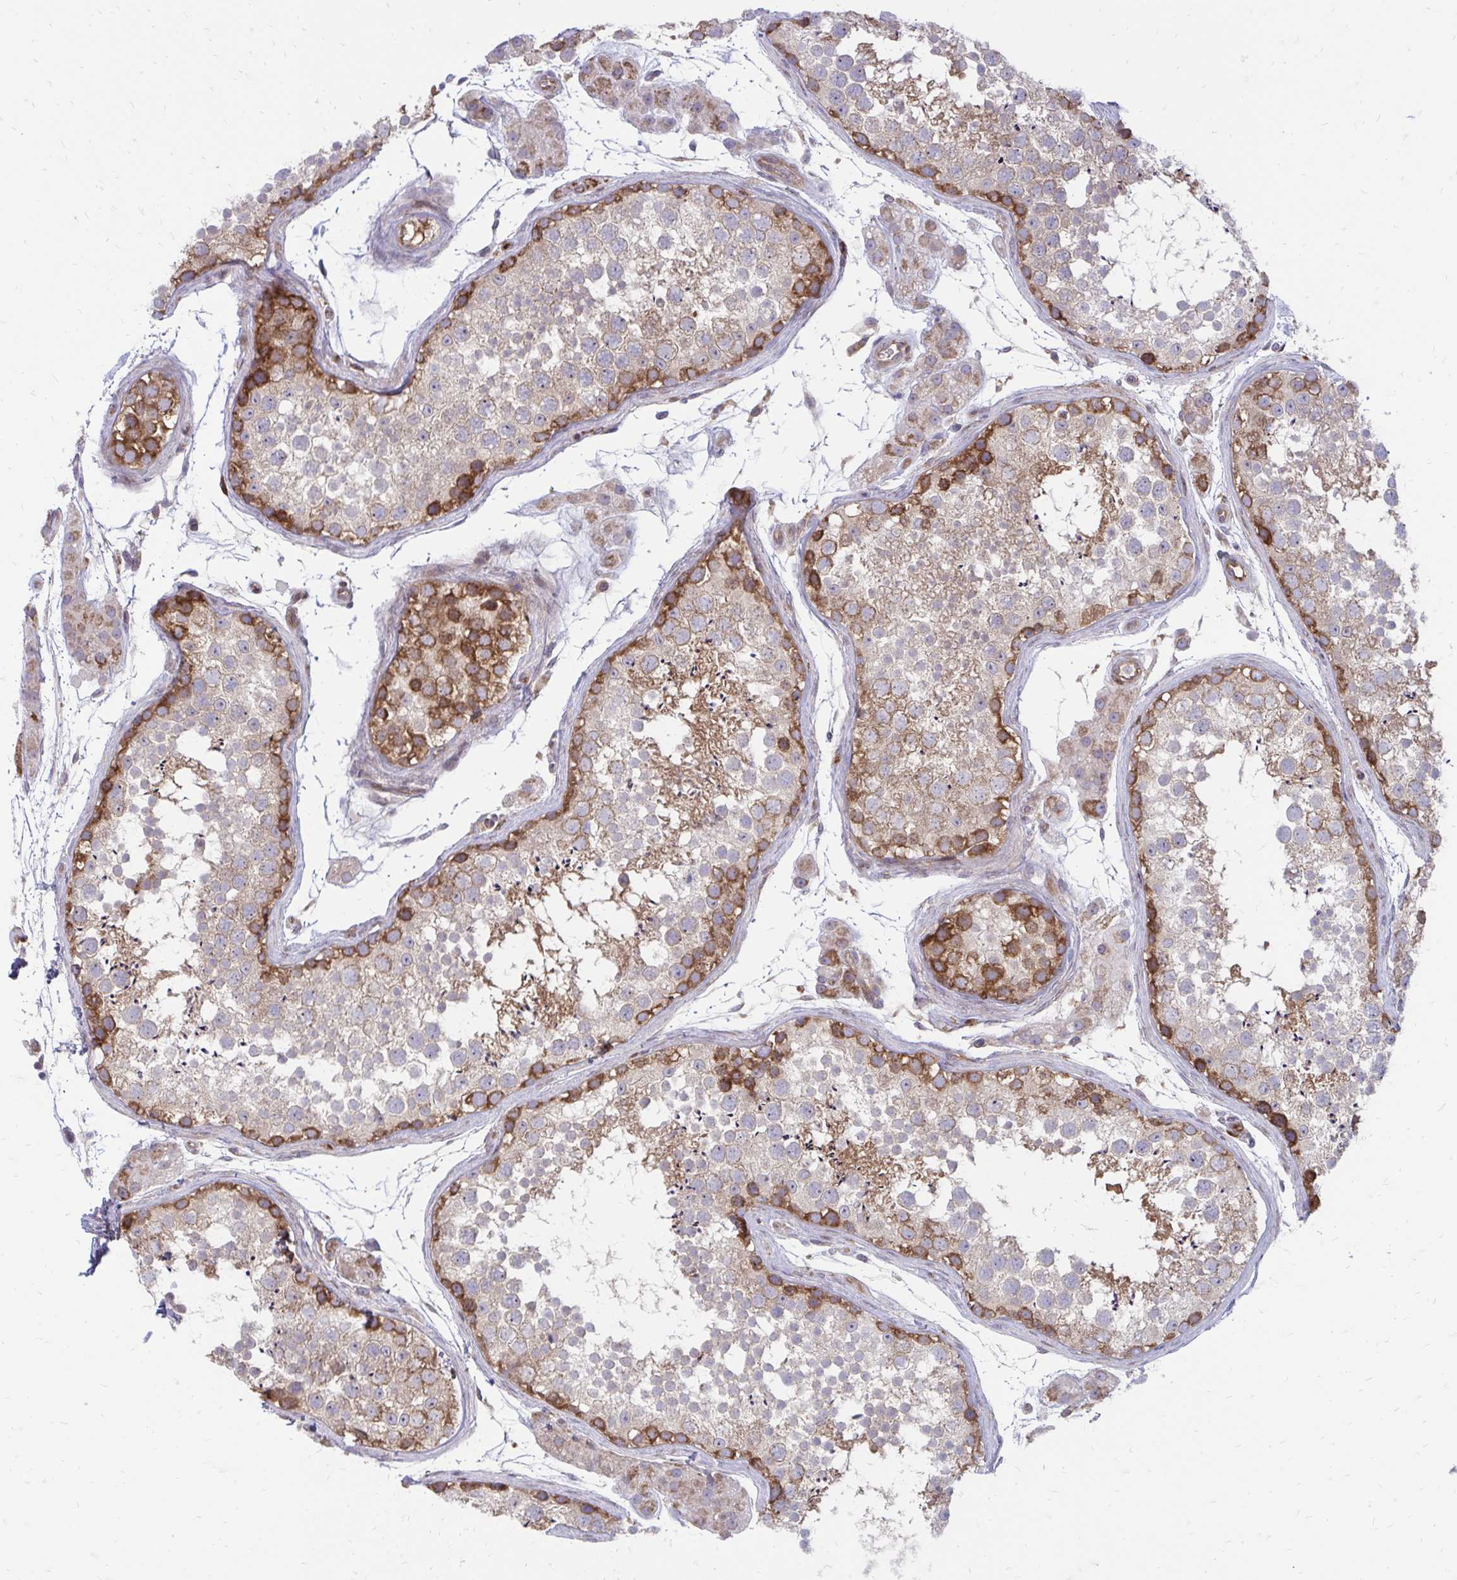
{"staining": {"intensity": "strong", "quantity": "<25%", "location": "cytoplasmic/membranous"}, "tissue": "testis", "cell_type": "Cells in seminiferous ducts", "image_type": "normal", "snomed": [{"axis": "morphology", "description": "Normal tissue, NOS"}, {"axis": "topography", "description": "Testis"}], "caption": "Immunohistochemistry (IHC) image of normal testis: human testis stained using immunohistochemistry (IHC) exhibits medium levels of strong protein expression localized specifically in the cytoplasmic/membranous of cells in seminiferous ducts, appearing as a cytoplasmic/membranous brown color.", "gene": "ASAP1", "patient": {"sex": "male", "age": 41}}